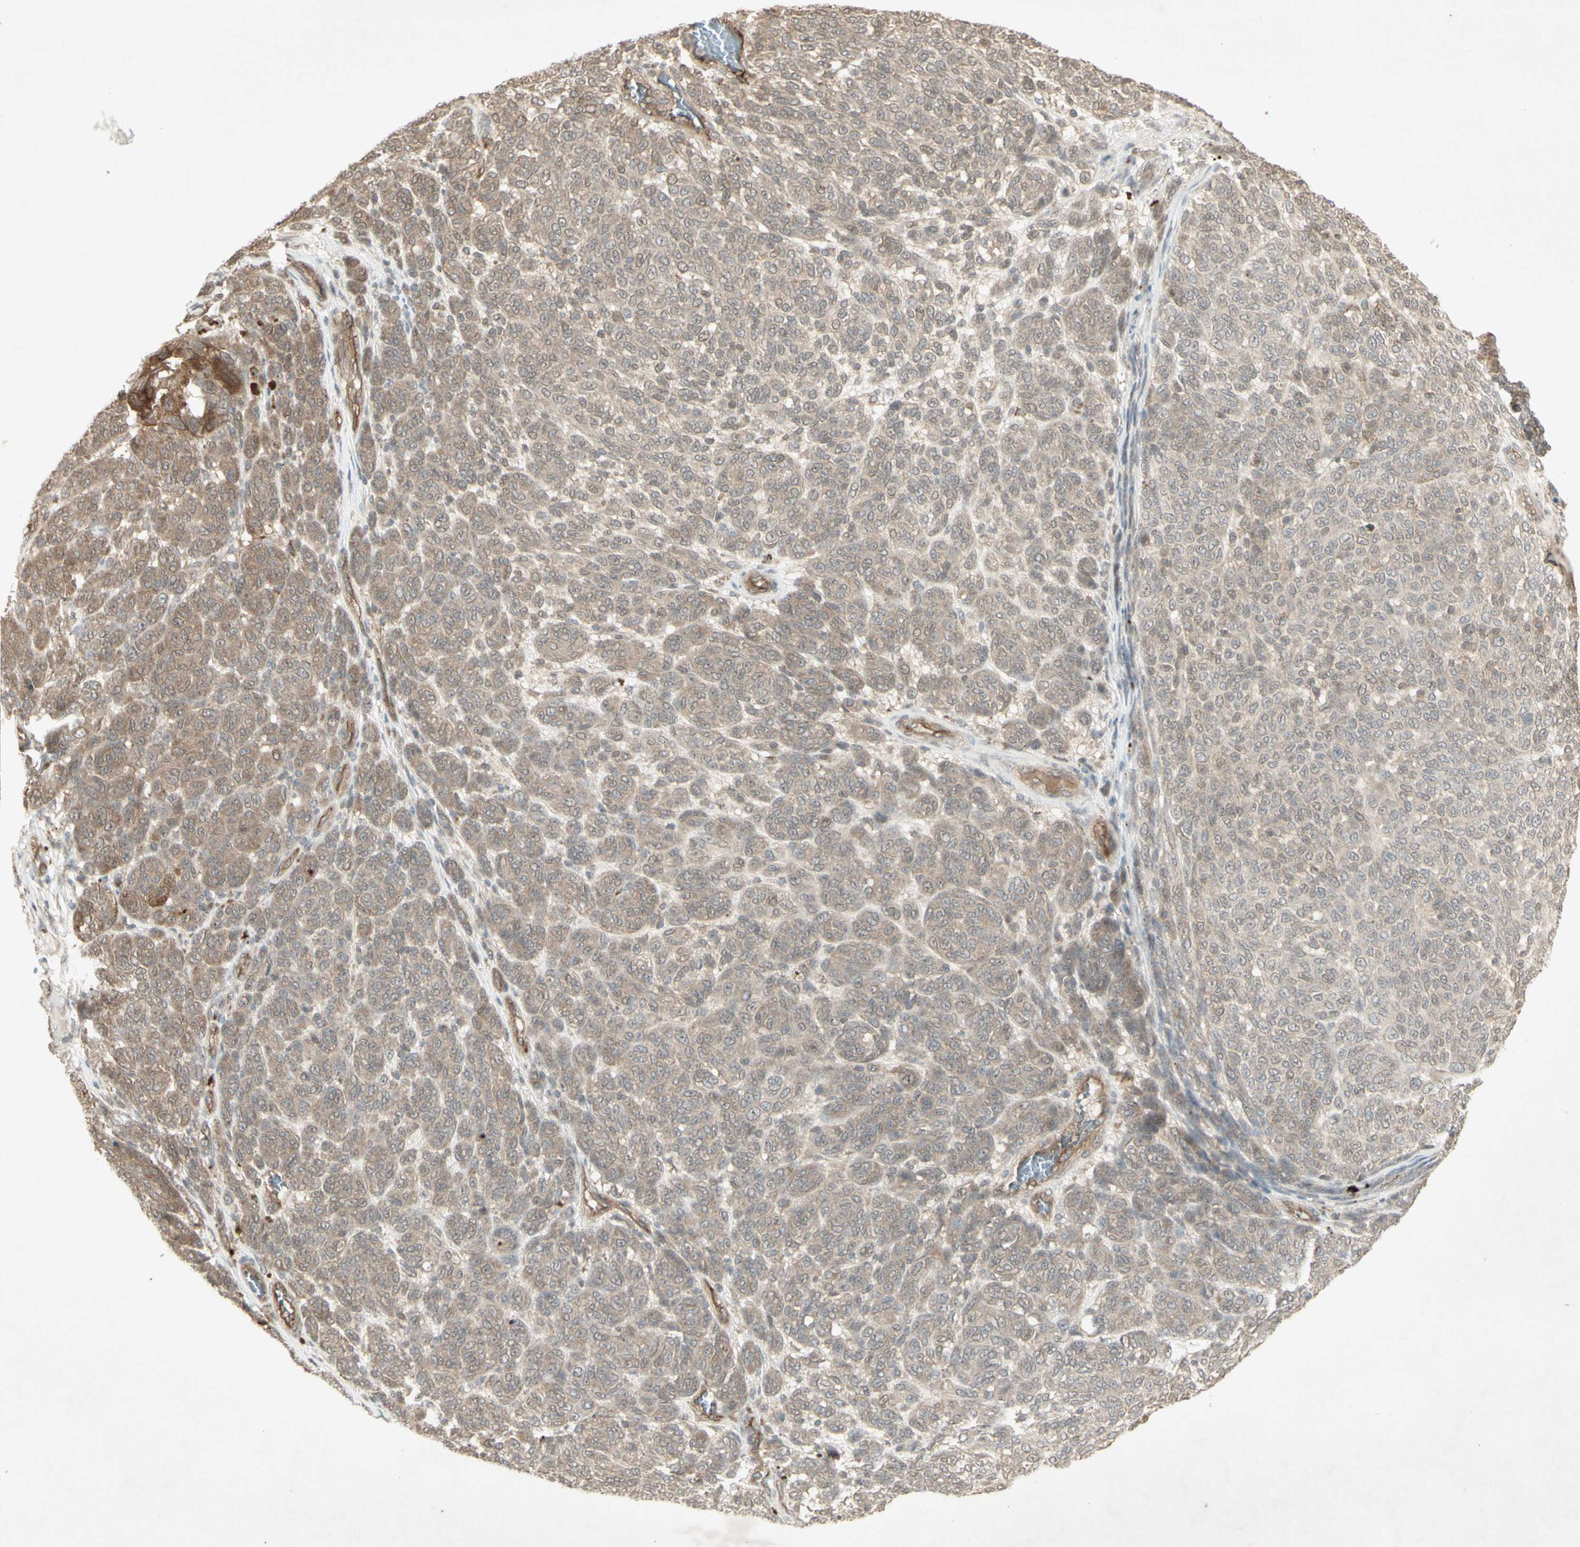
{"staining": {"intensity": "weak", "quantity": ">75%", "location": "cytoplasmic/membranous"}, "tissue": "melanoma", "cell_type": "Tumor cells", "image_type": "cancer", "snomed": [{"axis": "morphology", "description": "Malignant melanoma, NOS"}, {"axis": "topography", "description": "Skin"}], "caption": "Approximately >75% of tumor cells in human malignant melanoma reveal weak cytoplasmic/membranous protein staining as visualized by brown immunohistochemical staining.", "gene": "JAG1", "patient": {"sex": "male", "age": 59}}